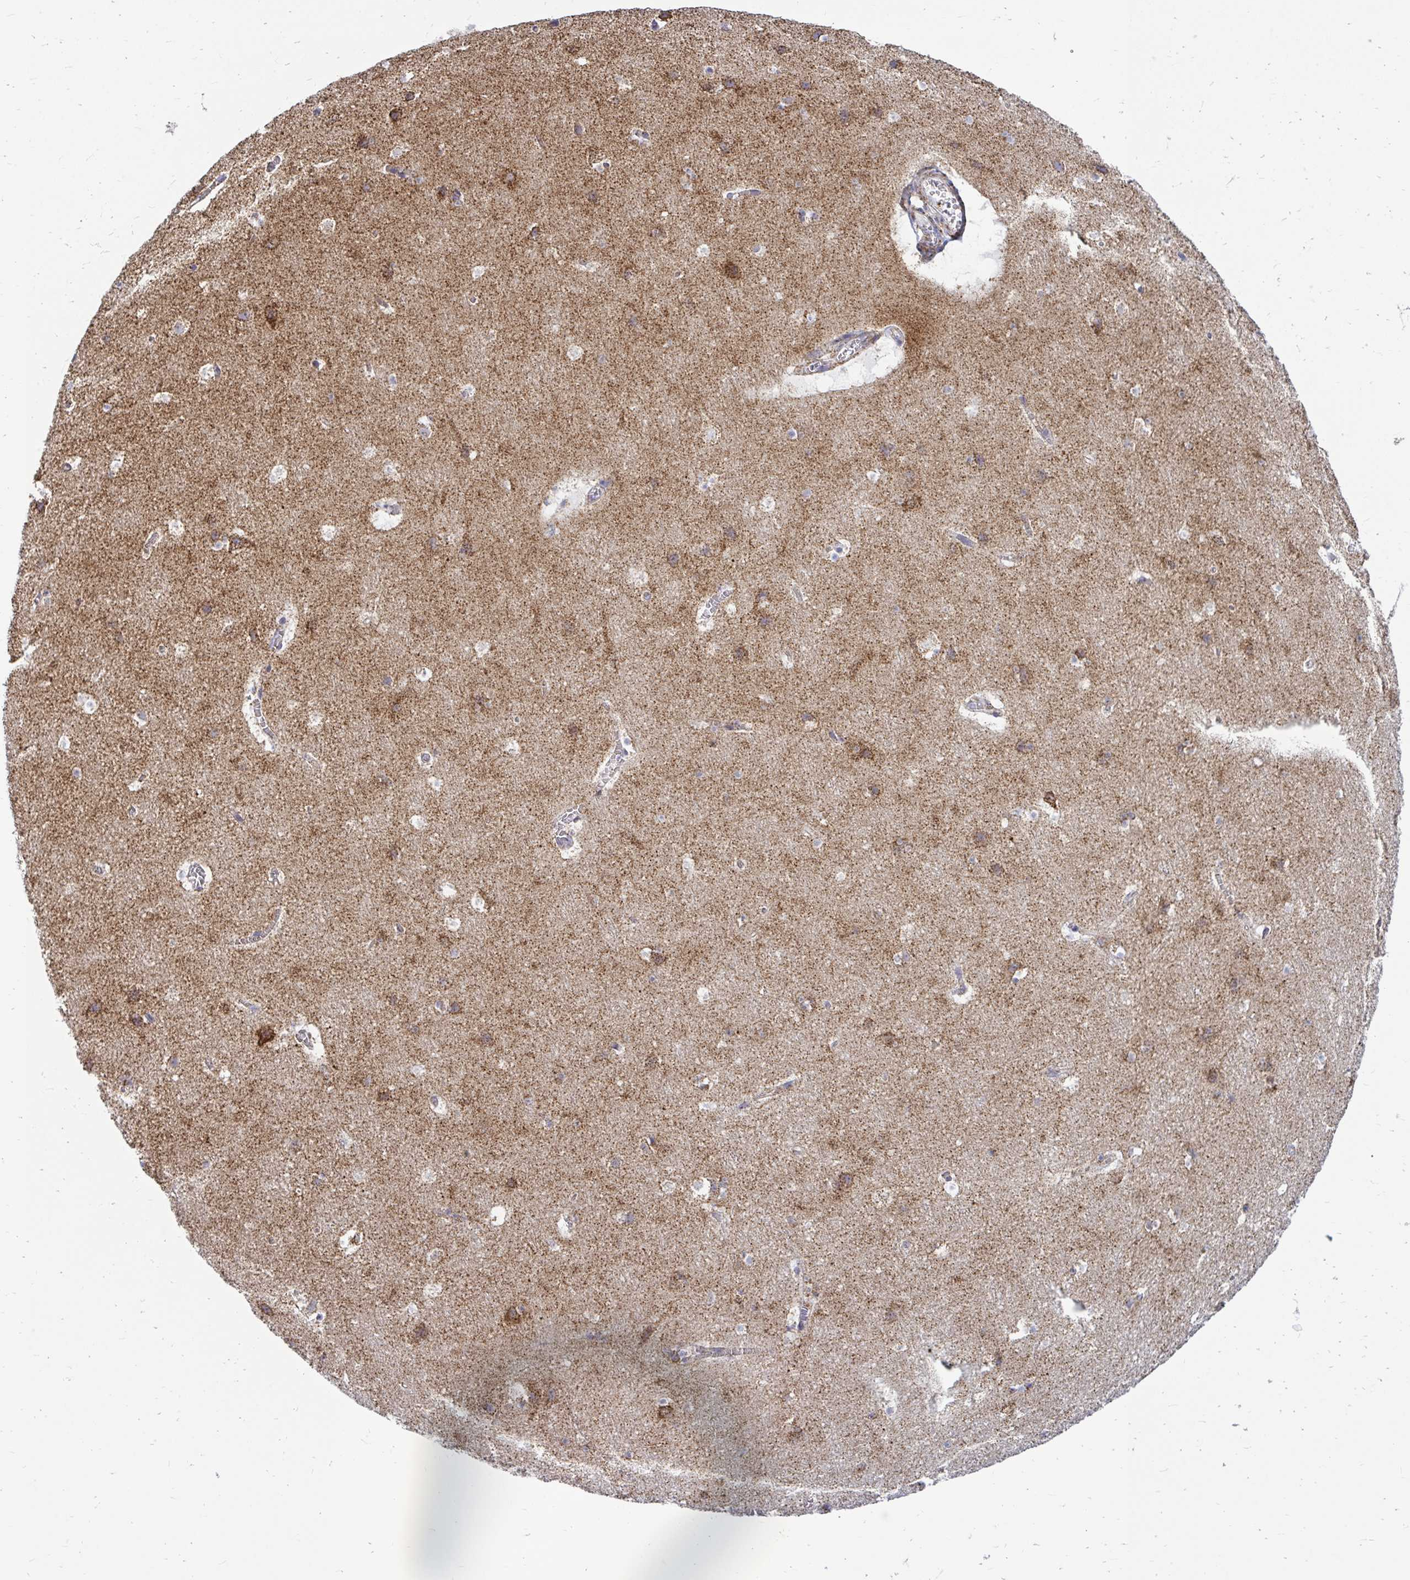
{"staining": {"intensity": "negative", "quantity": "none", "location": "none"}, "tissue": "cerebral cortex", "cell_type": "Endothelial cells", "image_type": "normal", "snomed": [{"axis": "morphology", "description": "Normal tissue, NOS"}, {"axis": "topography", "description": "Cerebral cortex"}], "caption": "Immunohistochemical staining of normal human cerebral cortex reveals no significant expression in endothelial cells.", "gene": "OR10R2", "patient": {"sex": "female", "age": 42}}